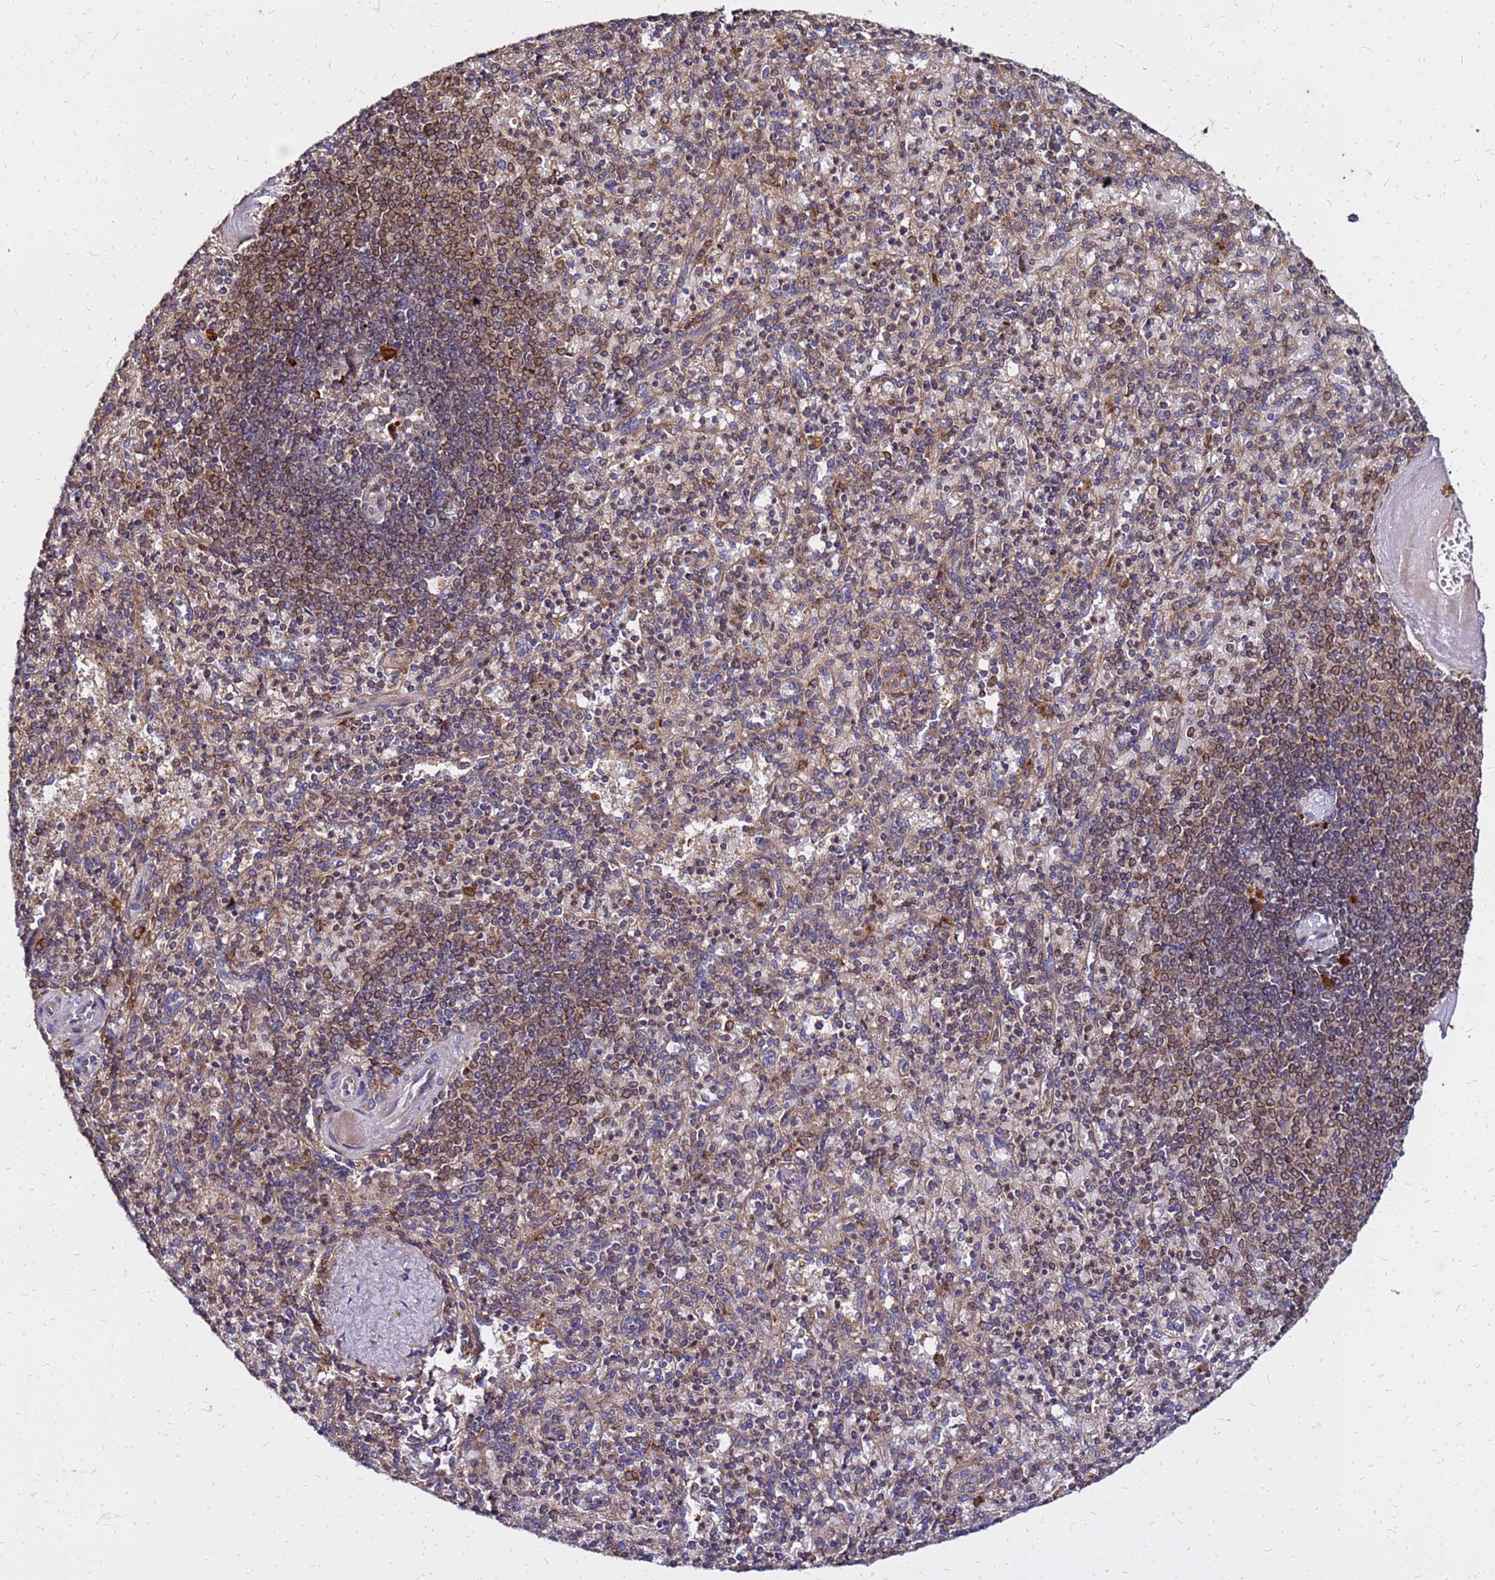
{"staining": {"intensity": "weak", "quantity": "25%-75%", "location": "cytoplasmic/membranous"}, "tissue": "spleen", "cell_type": "Cells in red pulp", "image_type": "normal", "snomed": [{"axis": "morphology", "description": "Normal tissue, NOS"}, {"axis": "topography", "description": "Spleen"}], "caption": "High-power microscopy captured an IHC histopathology image of unremarkable spleen, revealing weak cytoplasmic/membranous expression in approximately 25%-75% of cells in red pulp.", "gene": "CYBC1", "patient": {"sex": "male", "age": 82}}